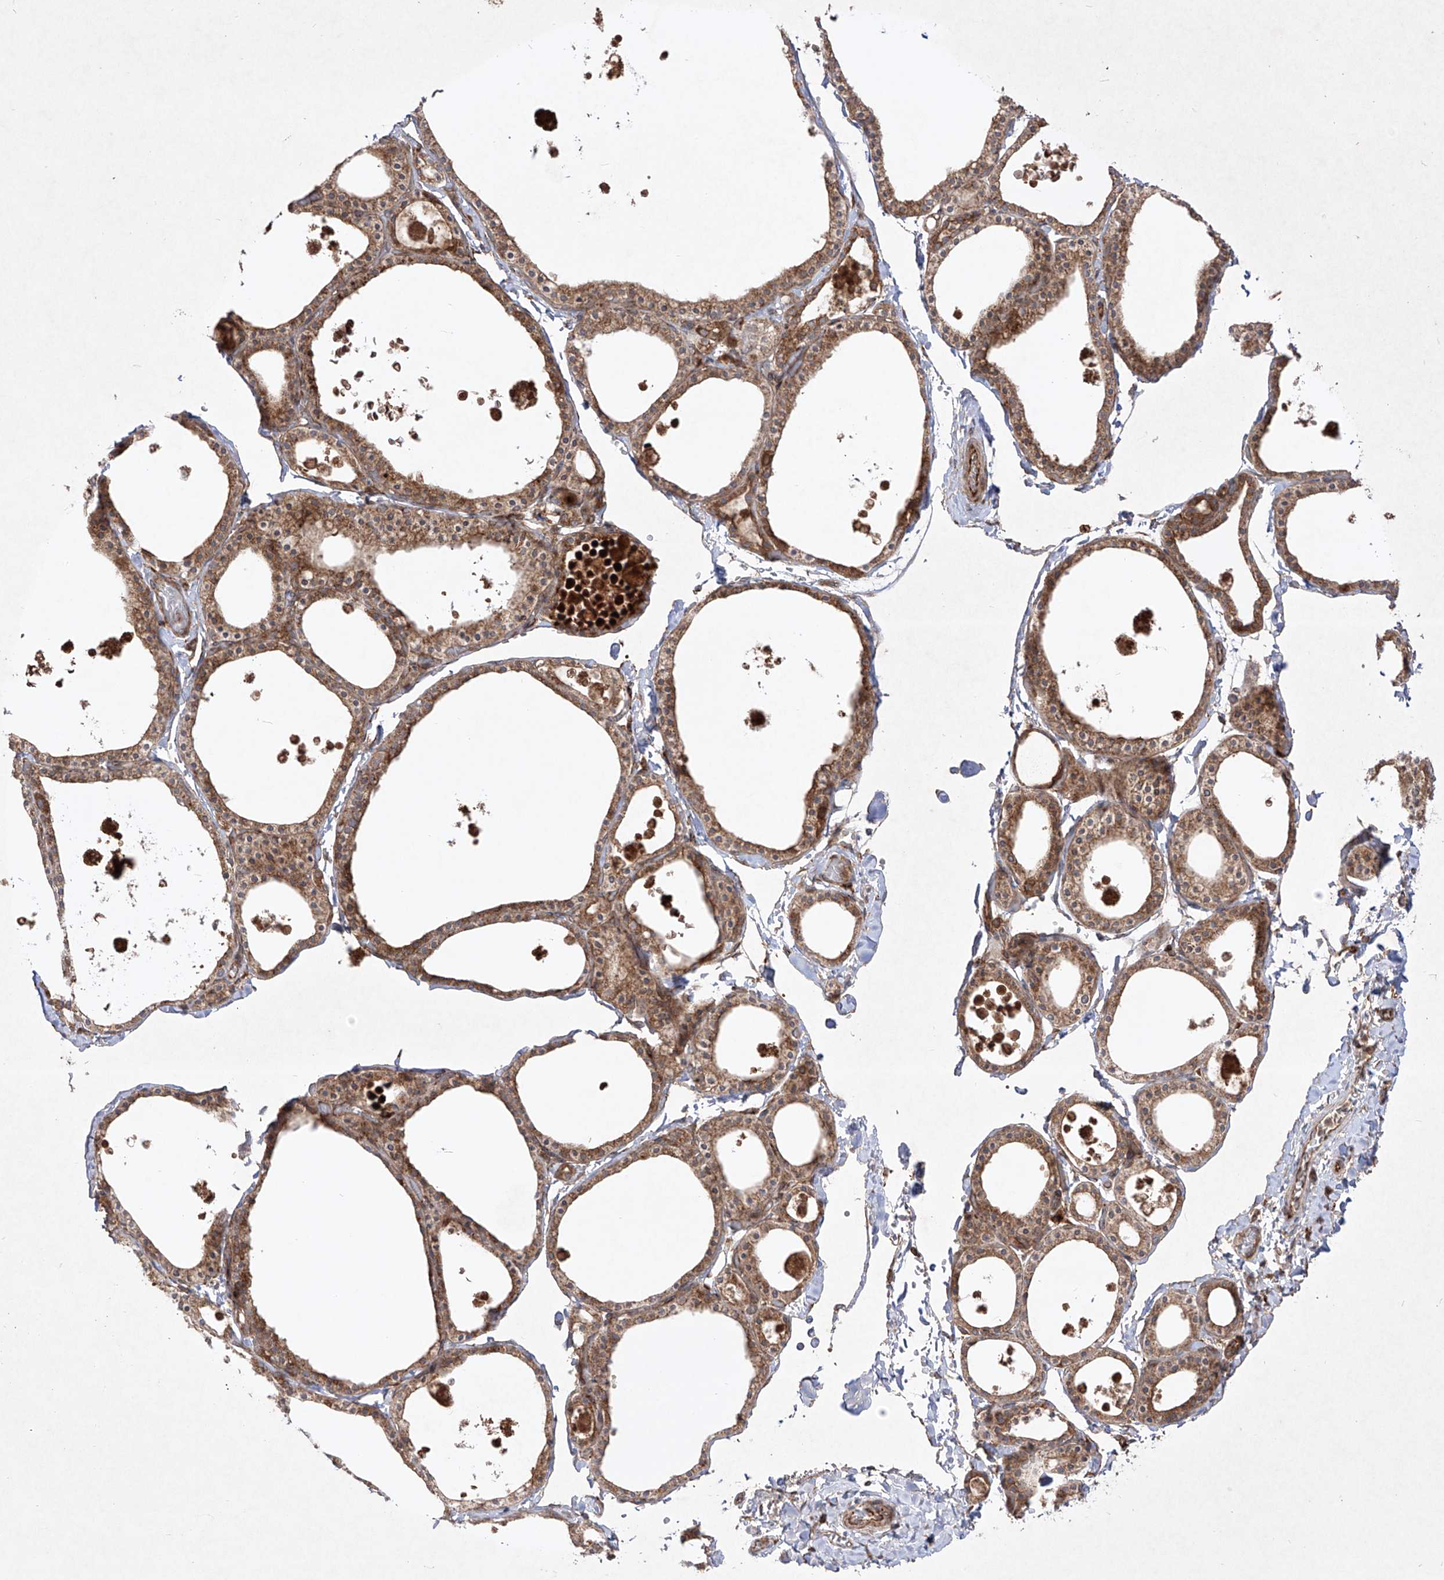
{"staining": {"intensity": "strong", "quantity": ">75%", "location": "cytoplasmic/membranous"}, "tissue": "thyroid gland", "cell_type": "Glandular cells", "image_type": "normal", "snomed": [{"axis": "morphology", "description": "Normal tissue, NOS"}, {"axis": "topography", "description": "Thyroid gland"}], "caption": "Immunohistochemical staining of benign human thyroid gland reveals high levels of strong cytoplasmic/membranous expression in about >75% of glandular cells.", "gene": "YKT6", "patient": {"sex": "male", "age": 56}}